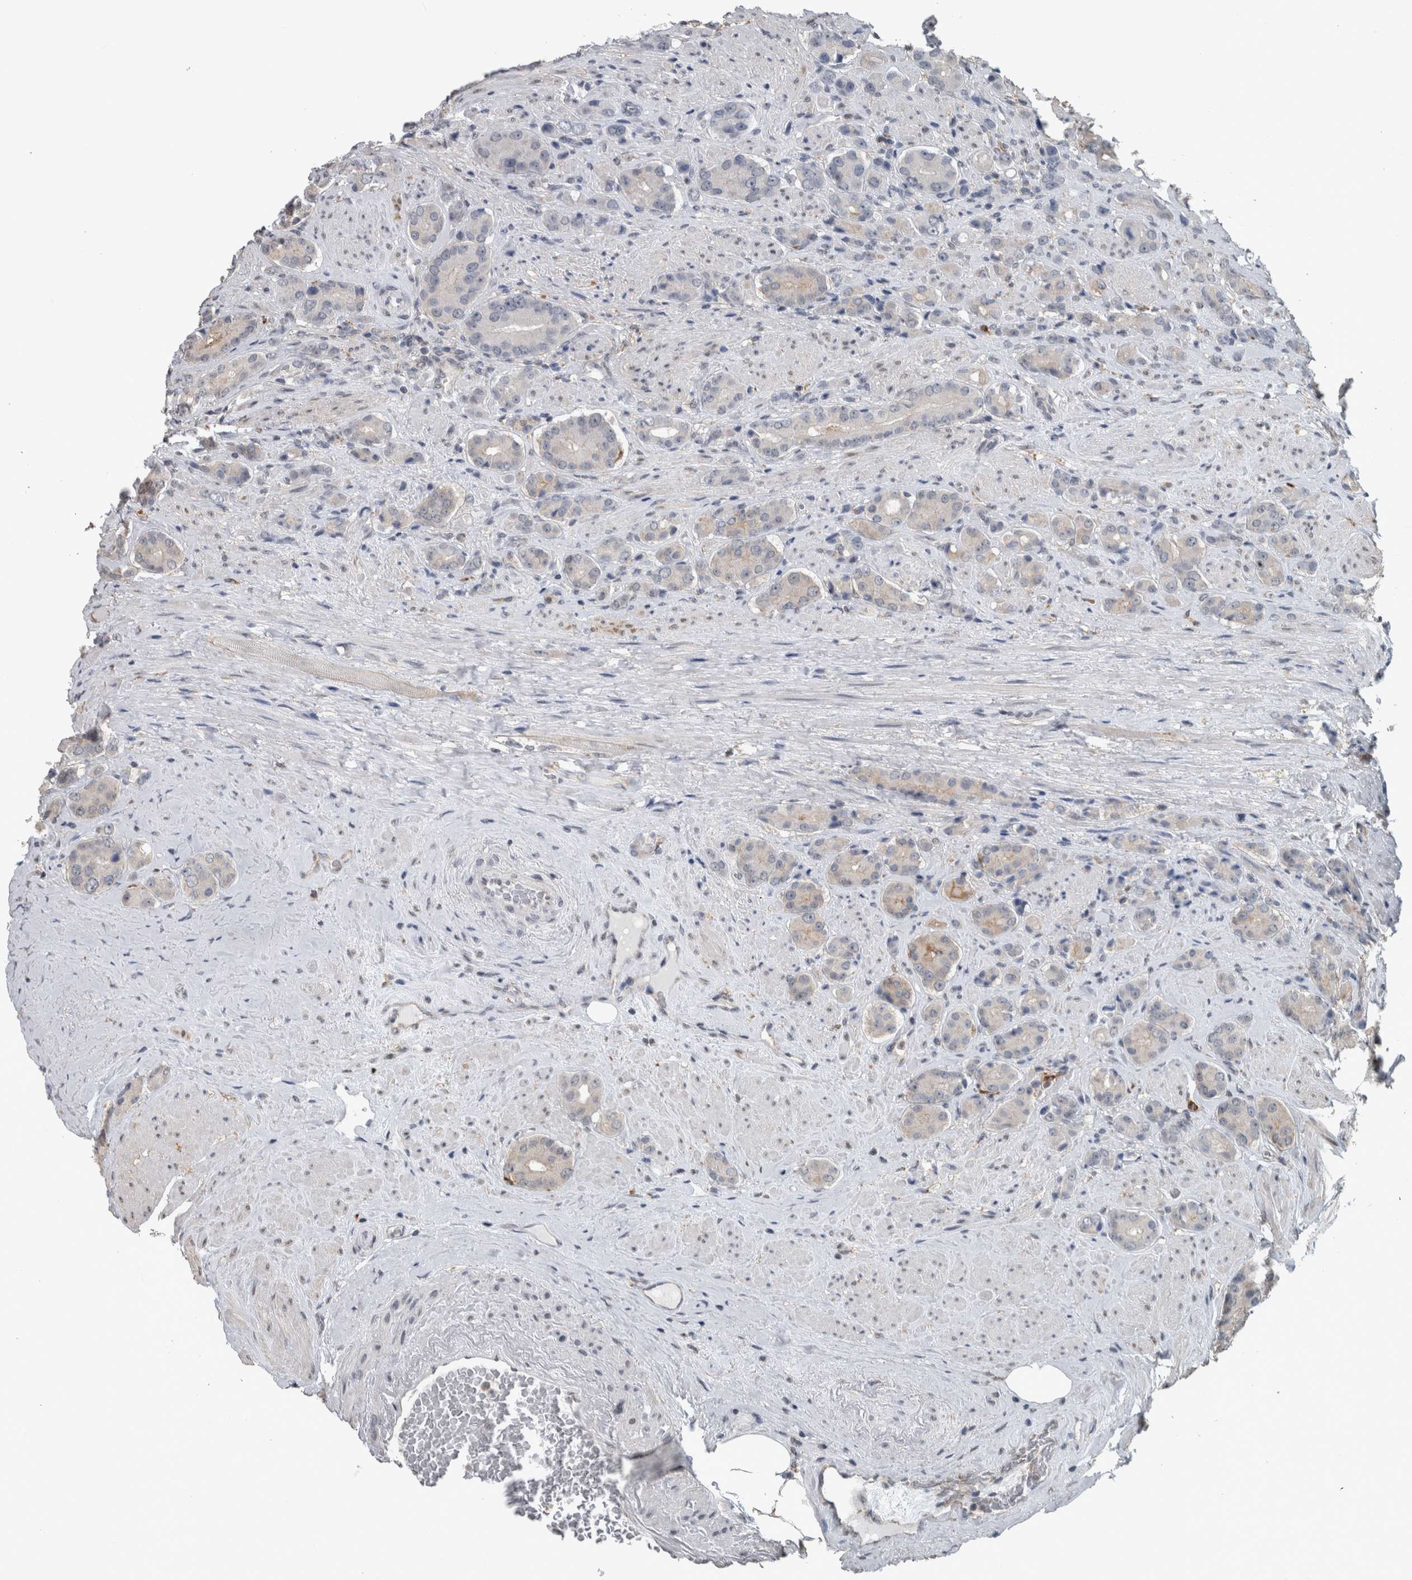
{"staining": {"intensity": "negative", "quantity": "none", "location": "none"}, "tissue": "prostate cancer", "cell_type": "Tumor cells", "image_type": "cancer", "snomed": [{"axis": "morphology", "description": "Adenocarcinoma, High grade"}, {"axis": "topography", "description": "Prostate"}], "caption": "DAB (3,3'-diaminobenzidine) immunohistochemical staining of human prostate high-grade adenocarcinoma demonstrates no significant positivity in tumor cells.", "gene": "ACSF2", "patient": {"sex": "male", "age": 71}}